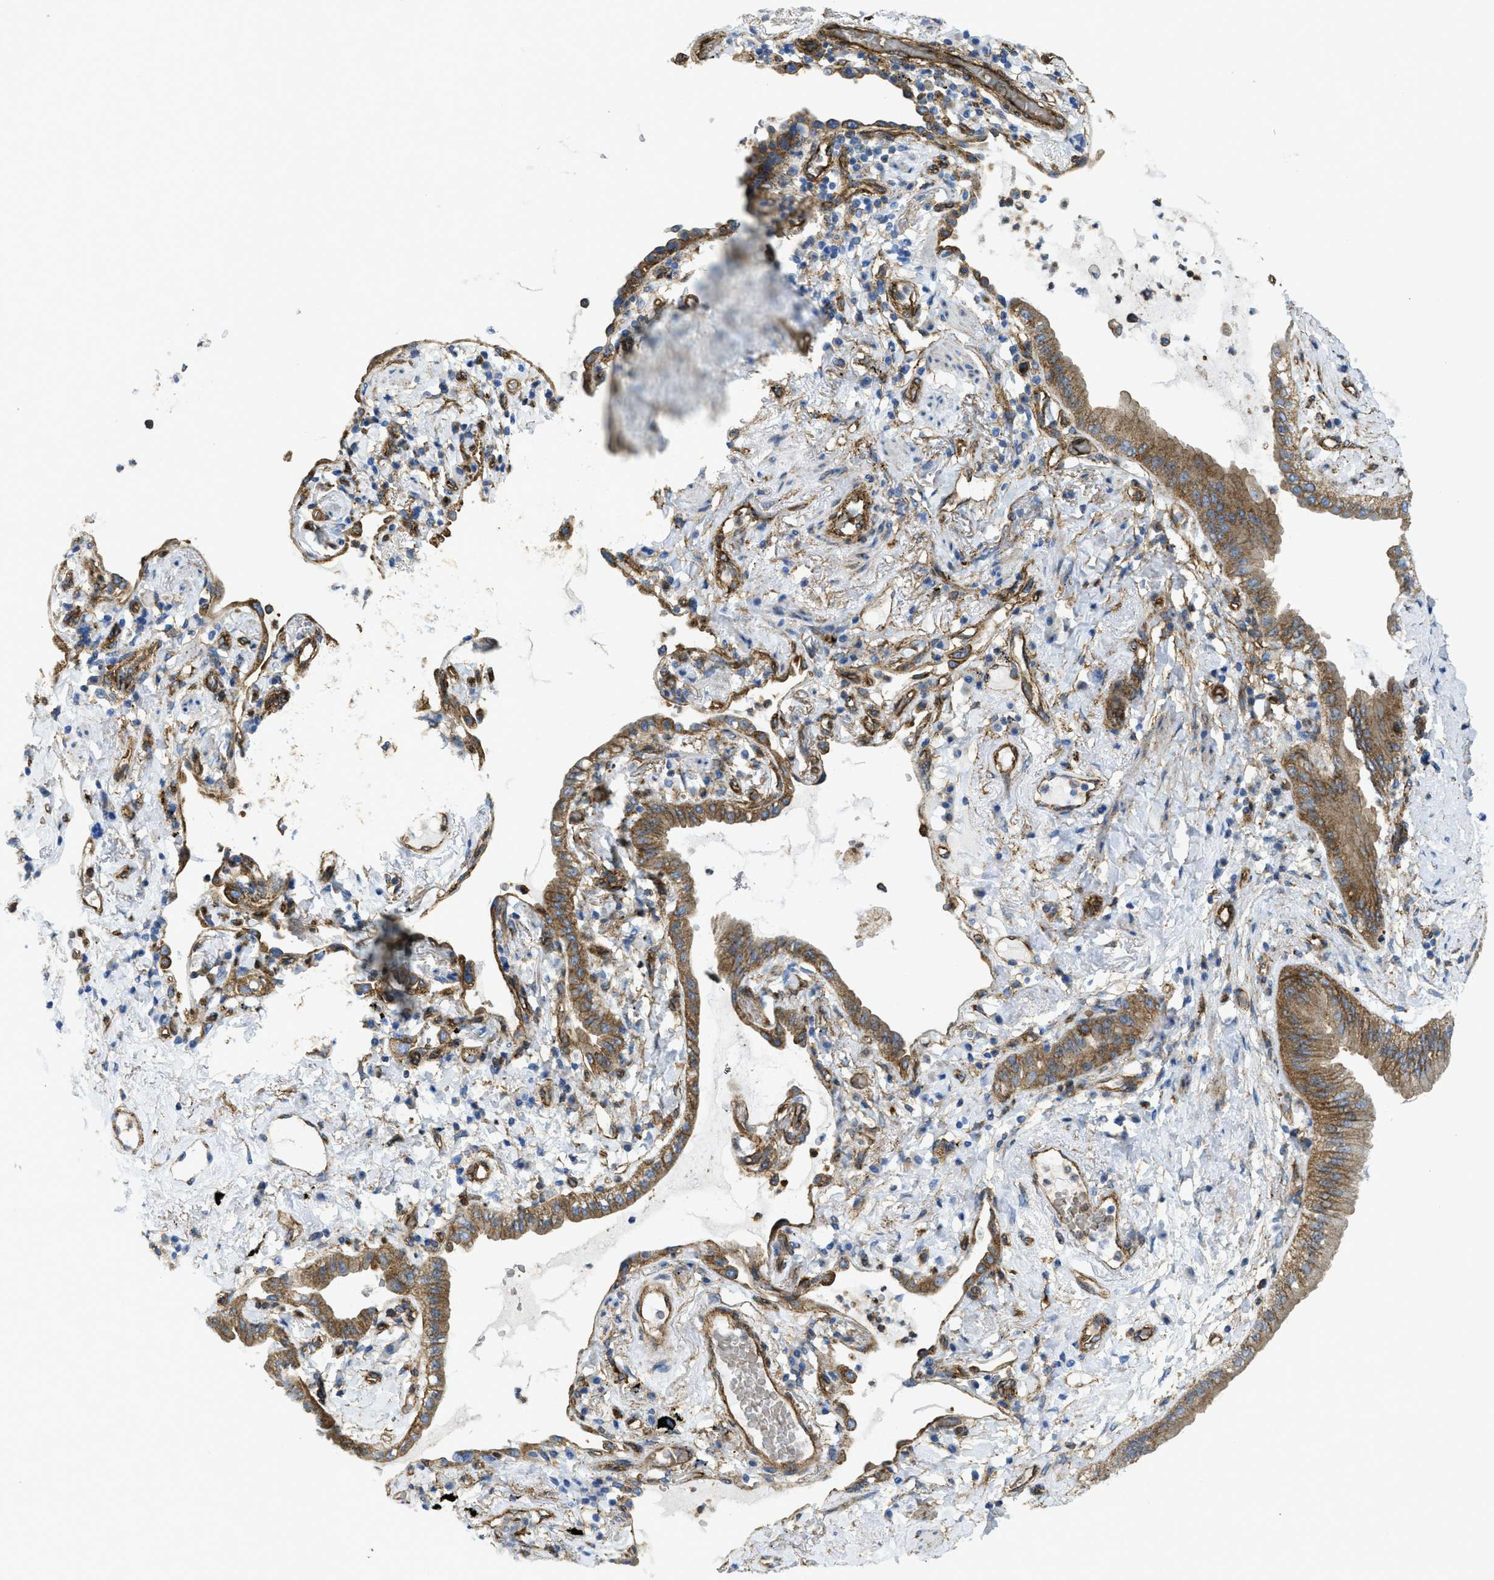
{"staining": {"intensity": "moderate", "quantity": ">75%", "location": "cytoplasmic/membranous"}, "tissue": "lung cancer", "cell_type": "Tumor cells", "image_type": "cancer", "snomed": [{"axis": "morphology", "description": "Normal tissue, NOS"}, {"axis": "morphology", "description": "Adenocarcinoma, NOS"}, {"axis": "topography", "description": "Bronchus"}, {"axis": "topography", "description": "Lung"}], "caption": "DAB immunohistochemical staining of adenocarcinoma (lung) demonstrates moderate cytoplasmic/membranous protein positivity in about >75% of tumor cells.", "gene": "HIP1", "patient": {"sex": "female", "age": 70}}